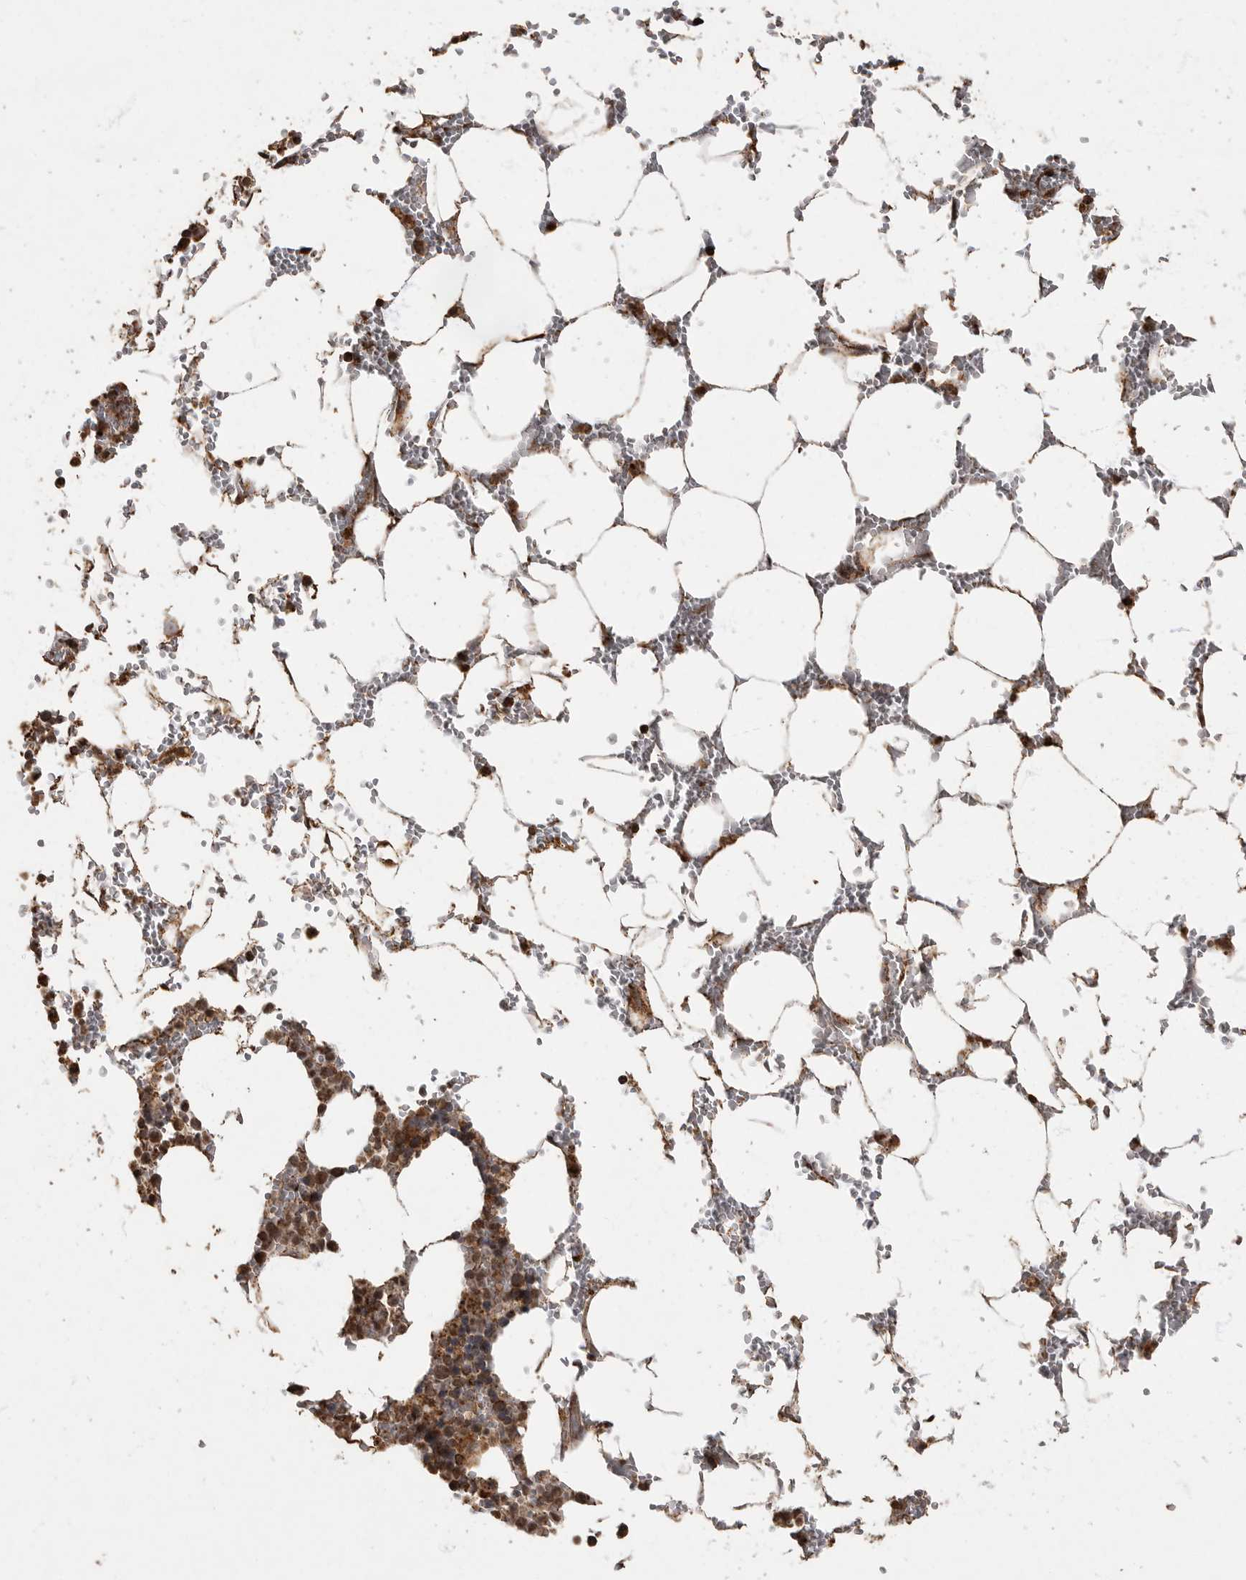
{"staining": {"intensity": "strong", "quantity": ">75%", "location": "cytoplasmic/membranous"}, "tissue": "bone marrow", "cell_type": "Hematopoietic cells", "image_type": "normal", "snomed": [{"axis": "morphology", "description": "Normal tissue, NOS"}, {"axis": "topography", "description": "Bone marrow"}], "caption": "IHC of unremarkable bone marrow shows high levels of strong cytoplasmic/membranous staining in about >75% of hematopoietic cells. The staining is performed using DAB (3,3'-diaminobenzidine) brown chromogen to label protein expression. The nuclei are counter-stained blue using hematoxylin.", "gene": "MAFG", "patient": {"sex": "male", "age": 70}}